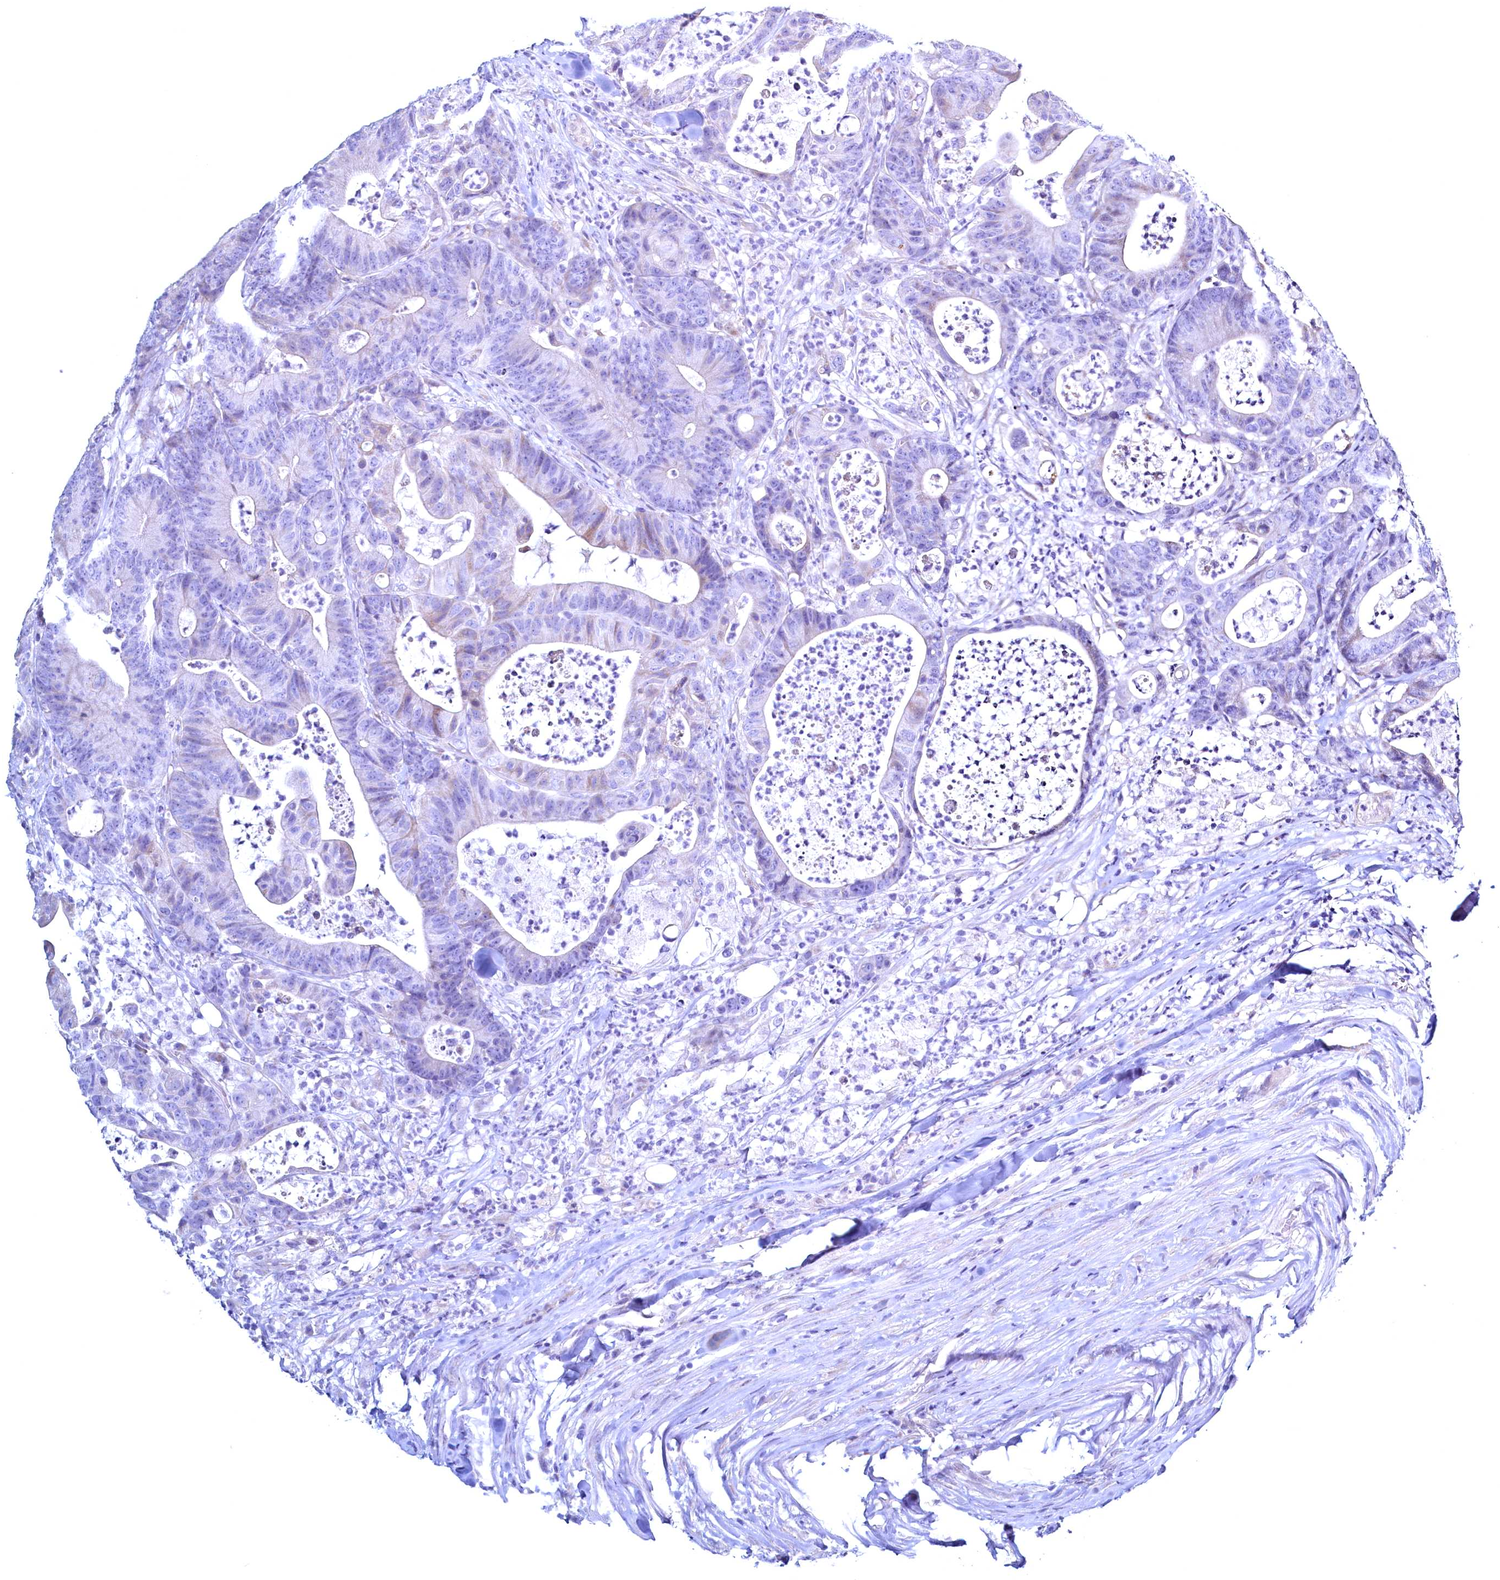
{"staining": {"intensity": "negative", "quantity": "none", "location": "none"}, "tissue": "colorectal cancer", "cell_type": "Tumor cells", "image_type": "cancer", "snomed": [{"axis": "morphology", "description": "Adenocarcinoma, NOS"}, {"axis": "topography", "description": "Colon"}], "caption": "Immunohistochemical staining of colorectal cancer demonstrates no significant staining in tumor cells.", "gene": "MAP1LC3A", "patient": {"sex": "female", "age": 84}}